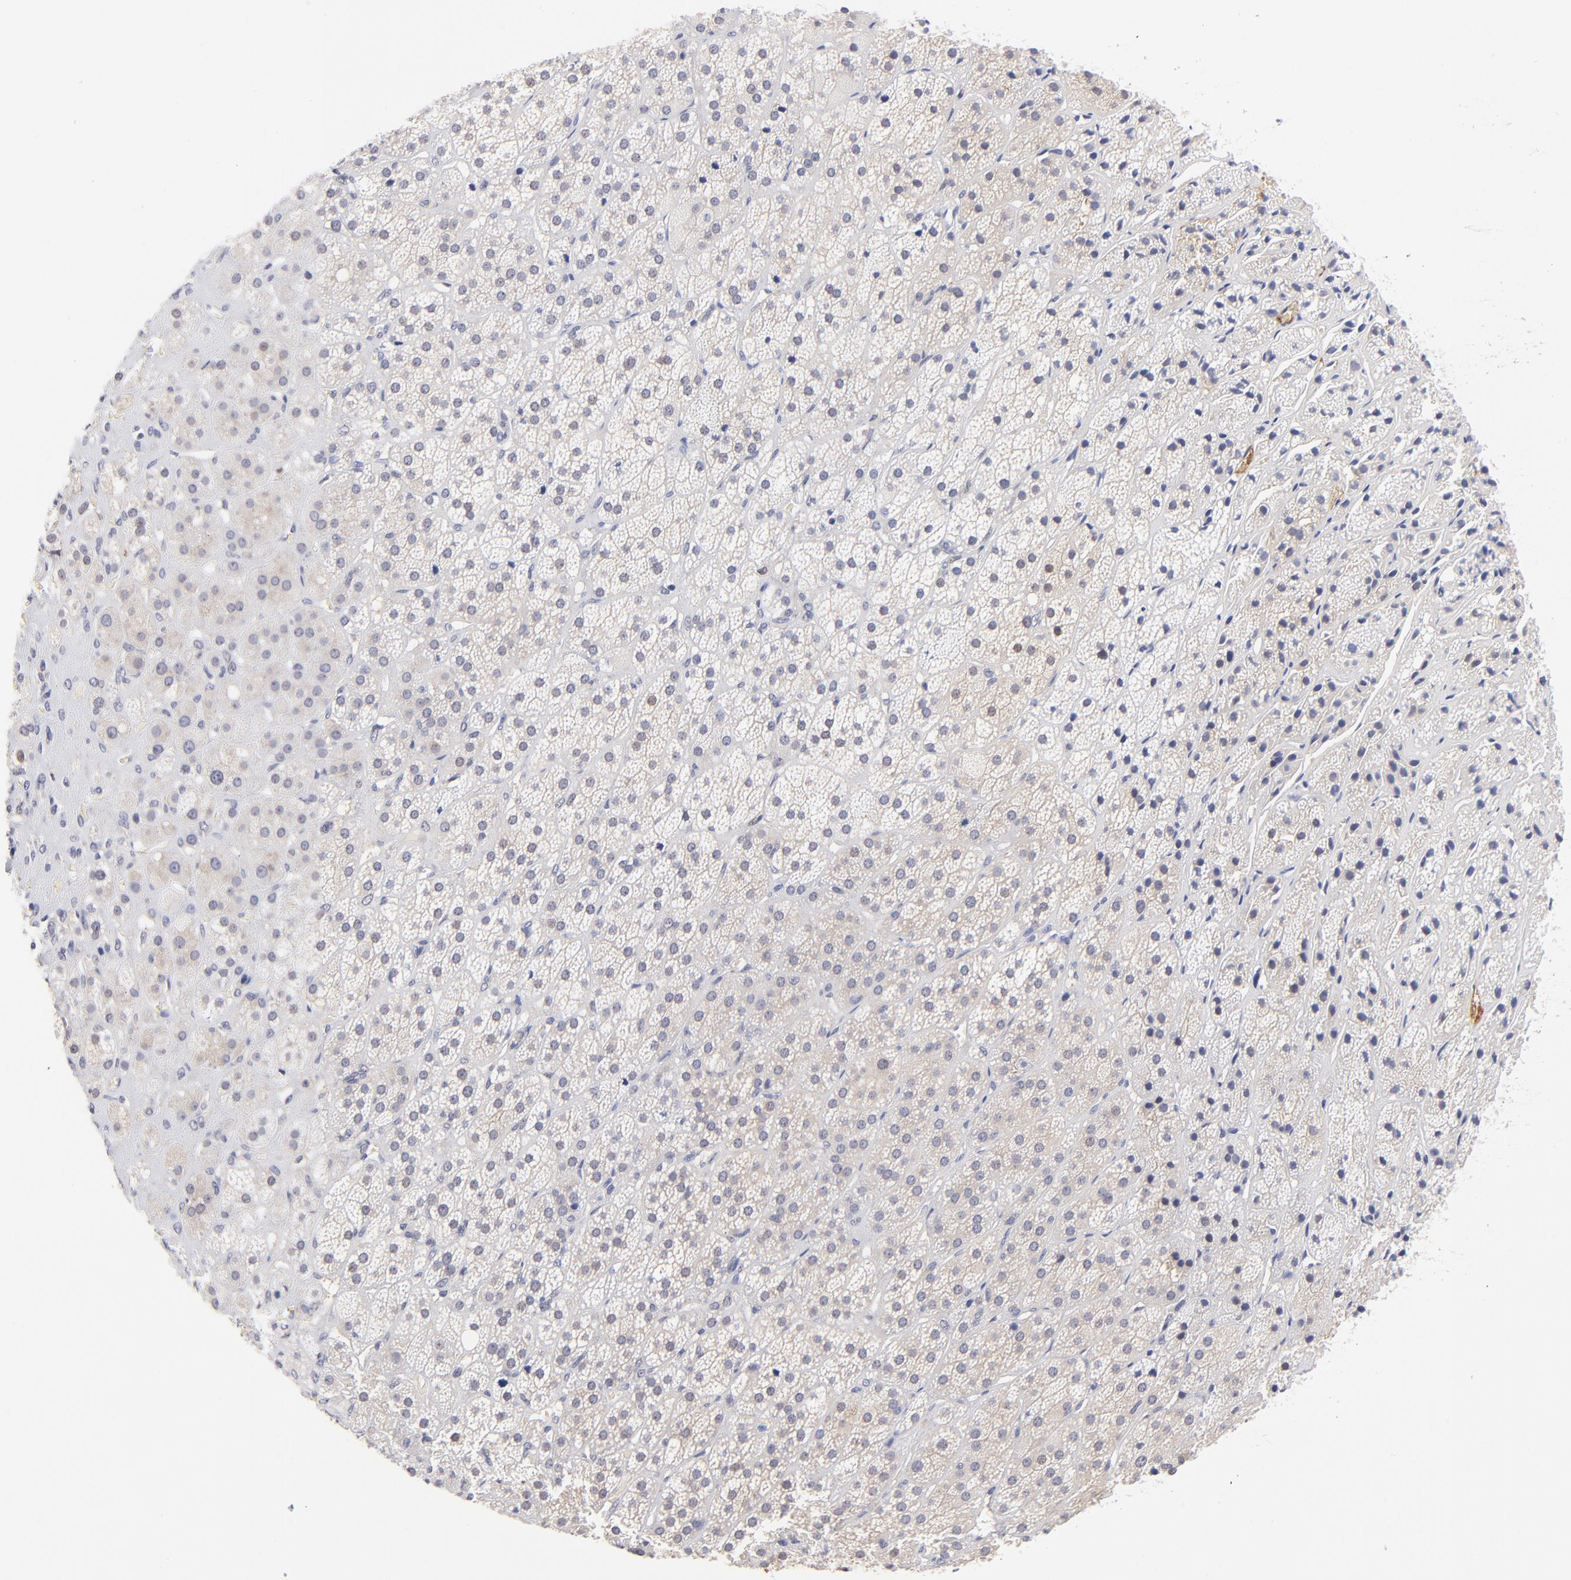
{"staining": {"intensity": "strong", "quantity": "<25%", "location": "cytoplasmic/membranous"}, "tissue": "adrenal gland", "cell_type": "Glandular cells", "image_type": "normal", "snomed": [{"axis": "morphology", "description": "Normal tissue, NOS"}, {"axis": "topography", "description": "Adrenal gland"}], "caption": "Immunohistochemical staining of benign adrenal gland displays strong cytoplasmic/membranous protein positivity in approximately <25% of glandular cells. (Brightfield microscopy of DAB IHC at high magnification).", "gene": "ZNF155", "patient": {"sex": "female", "age": 71}}